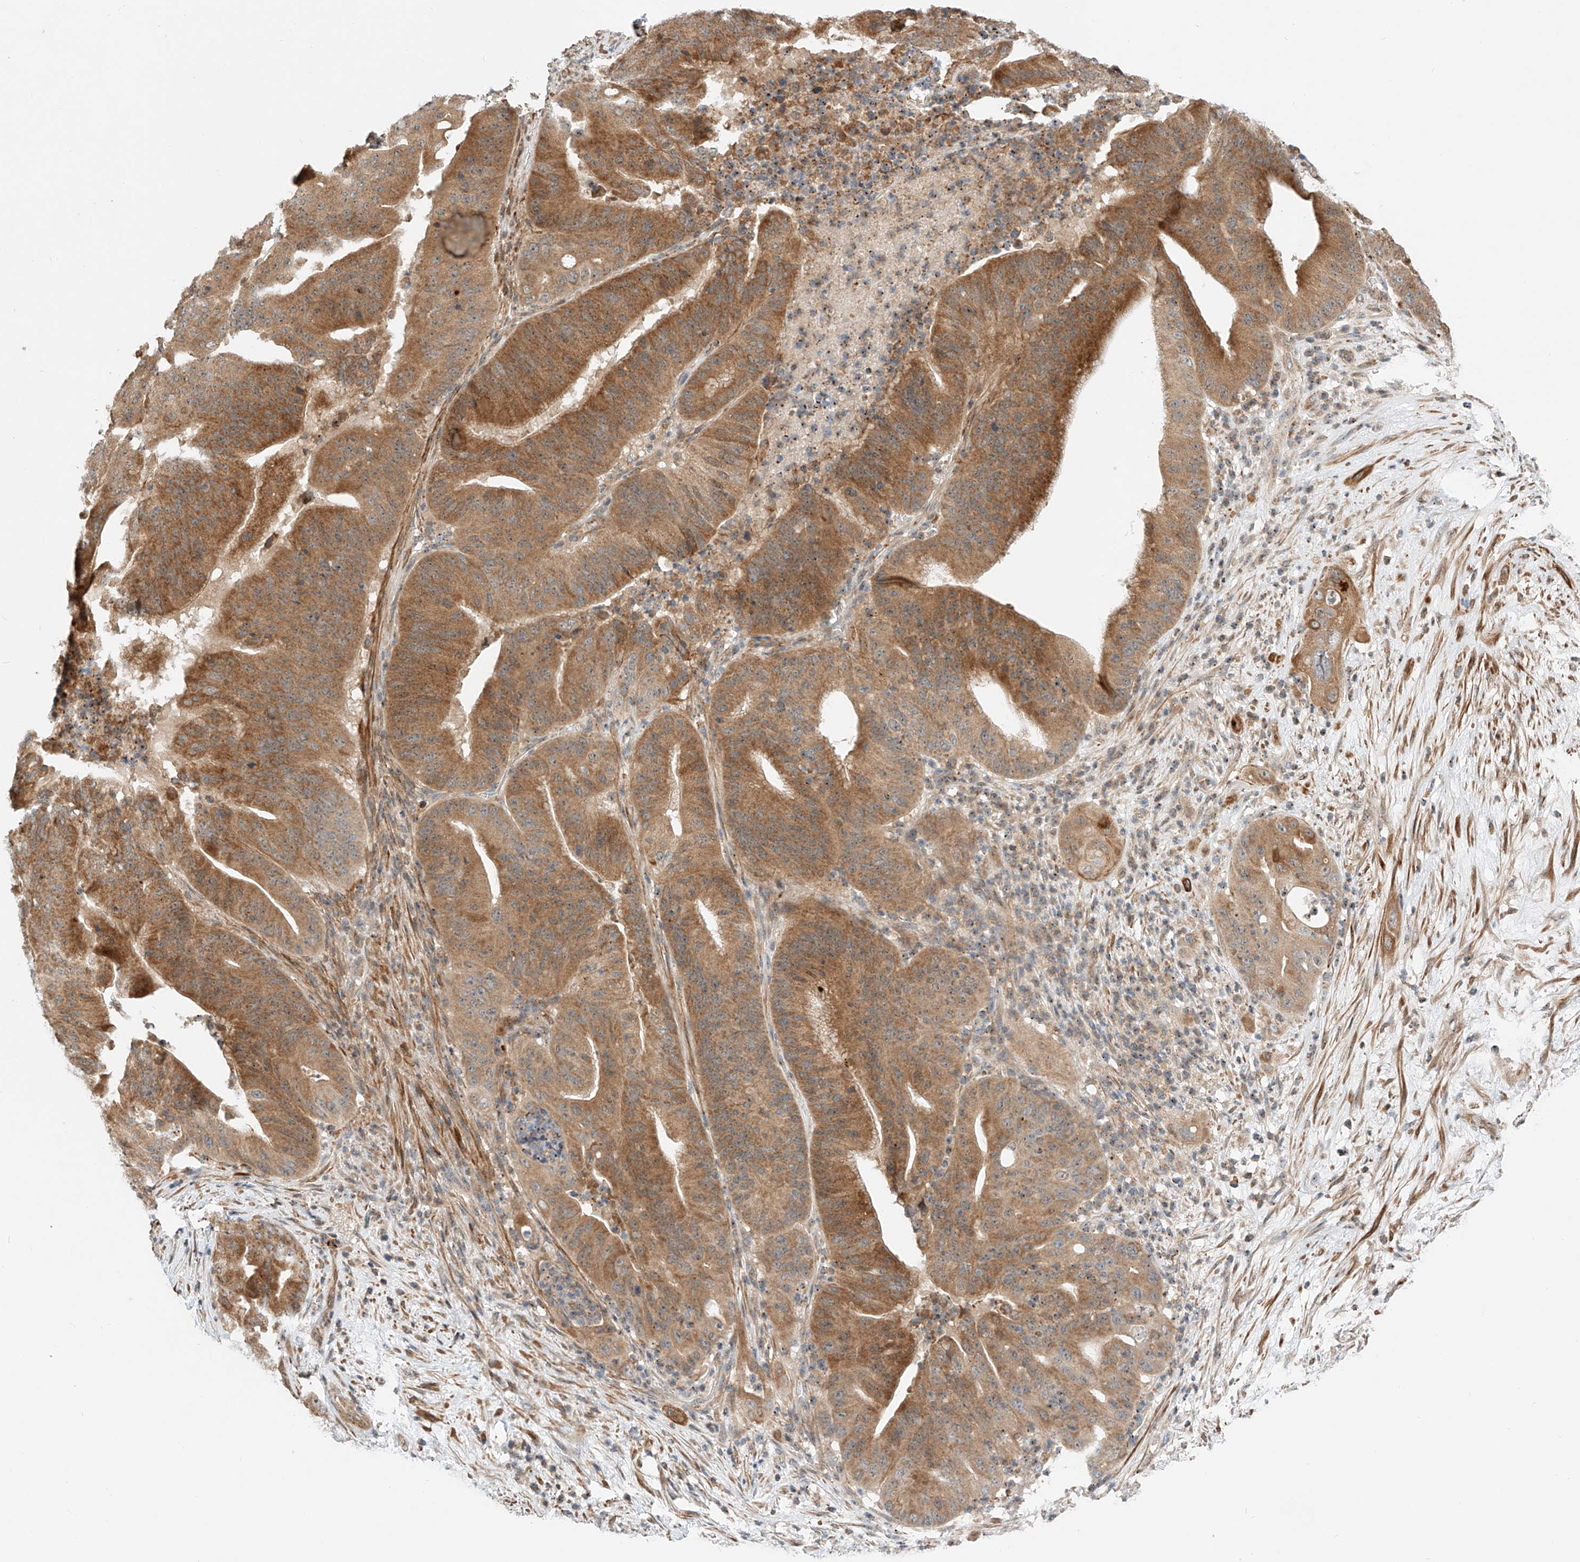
{"staining": {"intensity": "moderate", "quantity": ">75%", "location": "cytoplasmic/membranous"}, "tissue": "pancreatic cancer", "cell_type": "Tumor cells", "image_type": "cancer", "snomed": [{"axis": "morphology", "description": "Adenocarcinoma, NOS"}, {"axis": "topography", "description": "Pancreas"}], "caption": "This photomicrograph reveals immunohistochemistry (IHC) staining of human adenocarcinoma (pancreatic), with medium moderate cytoplasmic/membranous staining in approximately >75% of tumor cells.", "gene": "CPAMD8", "patient": {"sex": "female", "age": 77}}